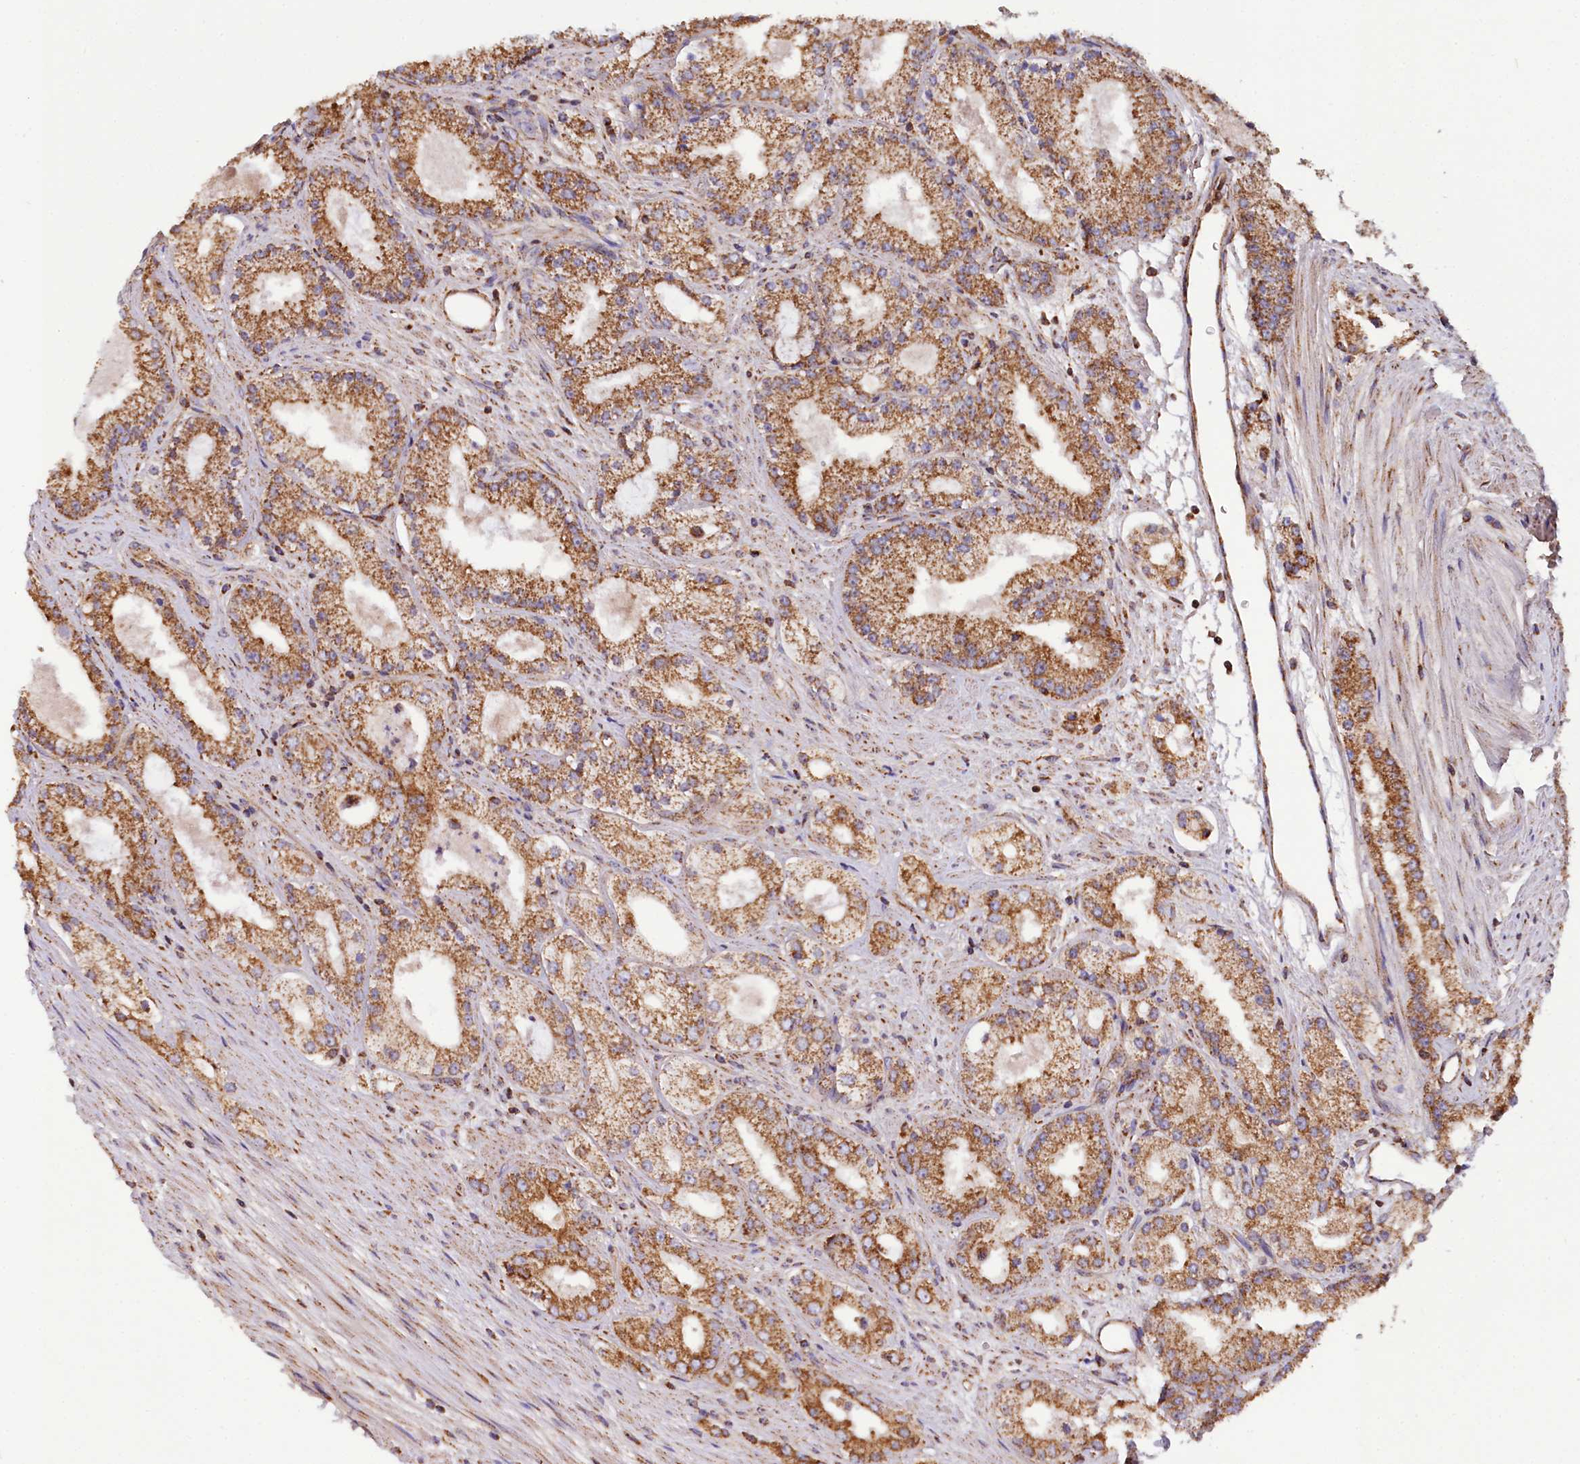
{"staining": {"intensity": "strong", "quantity": ">75%", "location": "cytoplasmic/membranous"}, "tissue": "prostate cancer", "cell_type": "Tumor cells", "image_type": "cancer", "snomed": [{"axis": "morphology", "description": "Adenocarcinoma, Low grade"}, {"axis": "topography", "description": "Prostate"}], "caption": "IHC staining of prostate cancer (low-grade adenocarcinoma), which shows high levels of strong cytoplasmic/membranous staining in approximately >75% of tumor cells indicating strong cytoplasmic/membranous protein expression. The staining was performed using DAB (3,3'-diaminobenzidine) (brown) for protein detection and nuclei were counterstained in hematoxylin (blue).", "gene": "NUDT15", "patient": {"sex": "male", "age": 69}}